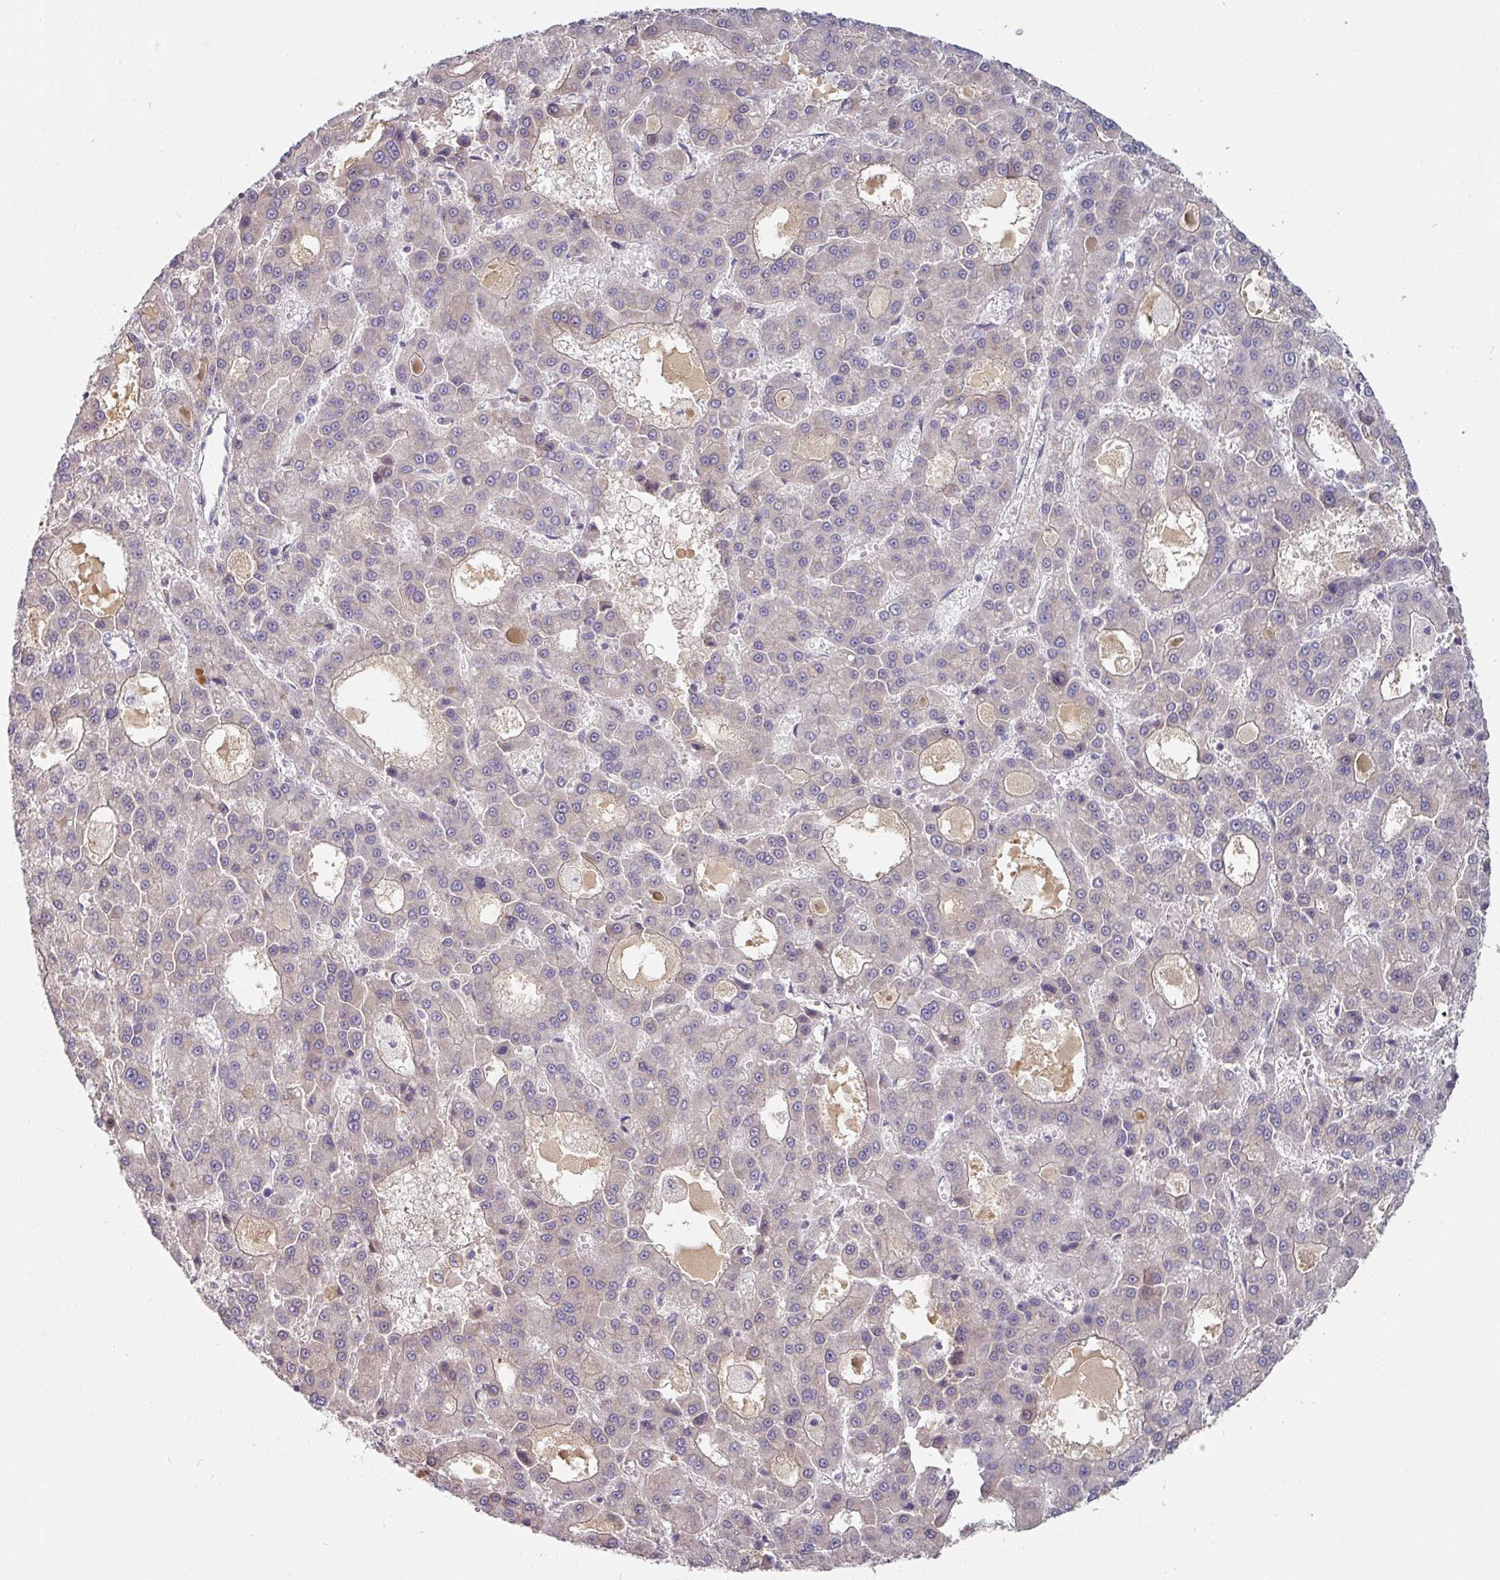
{"staining": {"intensity": "negative", "quantity": "none", "location": "none"}, "tissue": "liver cancer", "cell_type": "Tumor cells", "image_type": "cancer", "snomed": [{"axis": "morphology", "description": "Carcinoma, Hepatocellular, NOS"}, {"axis": "topography", "description": "Liver"}], "caption": "IHC micrograph of liver cancer stained for a protein (brown), which shows no staining in tumor cells. (Immunohistochemistry (ihc), brightfield microscopy, high magnification).", "gene": "CEP78", "patient": {"sex": "male", "age": 70}}